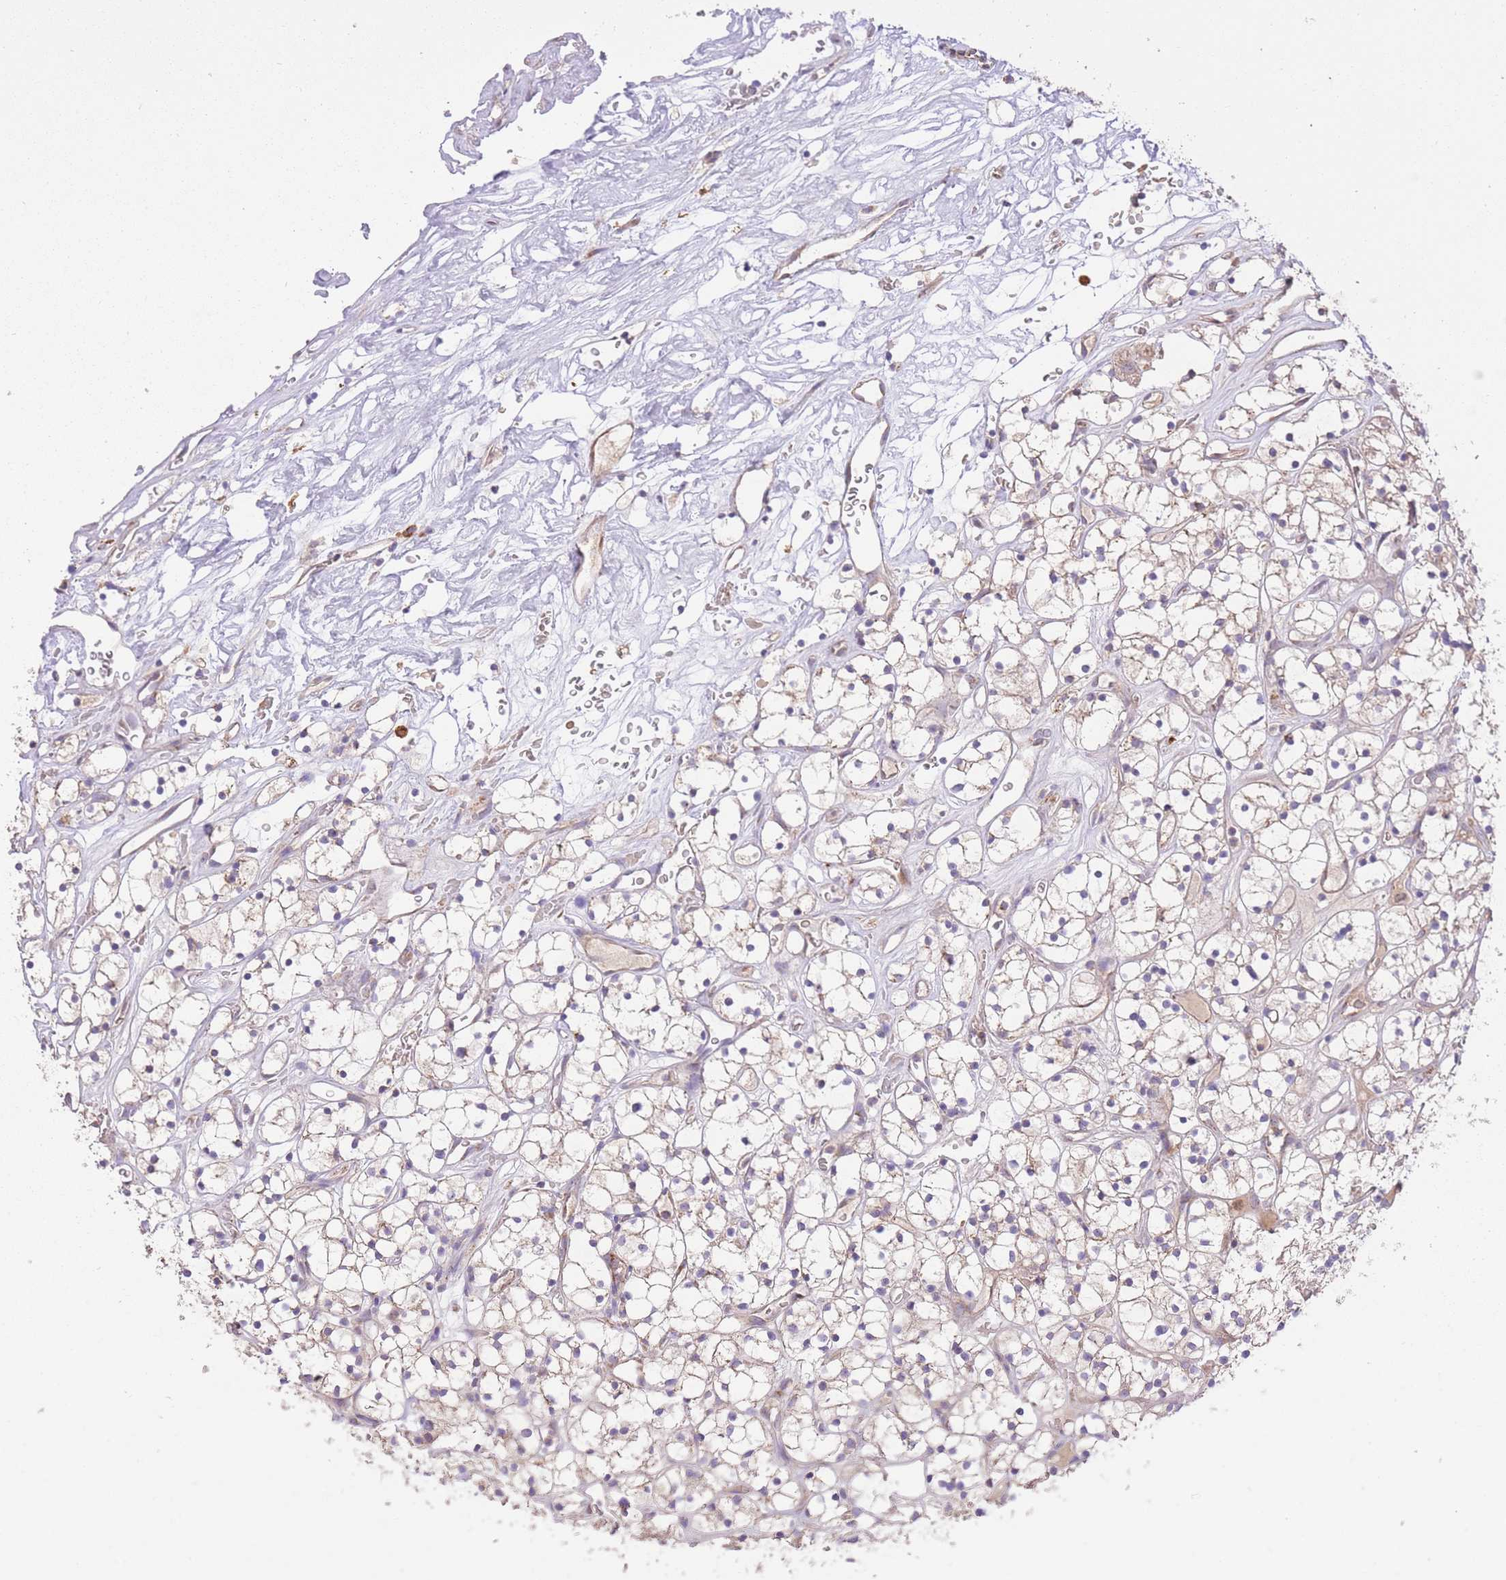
{"staining": {"intensity": "weak", "quantity": "<25%", "location": "cytoplasmic/membranous"}, "tissue": "renal cancer", "cell_type": "Tumor cells", "image_type": "cancer", "snomed": [{"axis": "morphology", "description": "Adenocarcinoma, NOS"}, {"axis": "topography", "description": "Kidney"}], "caption": "The image displays no staining of tumor cells in renal cancer.", "gene": "PREP", "patient": {"sex": "female", "age": 64}}